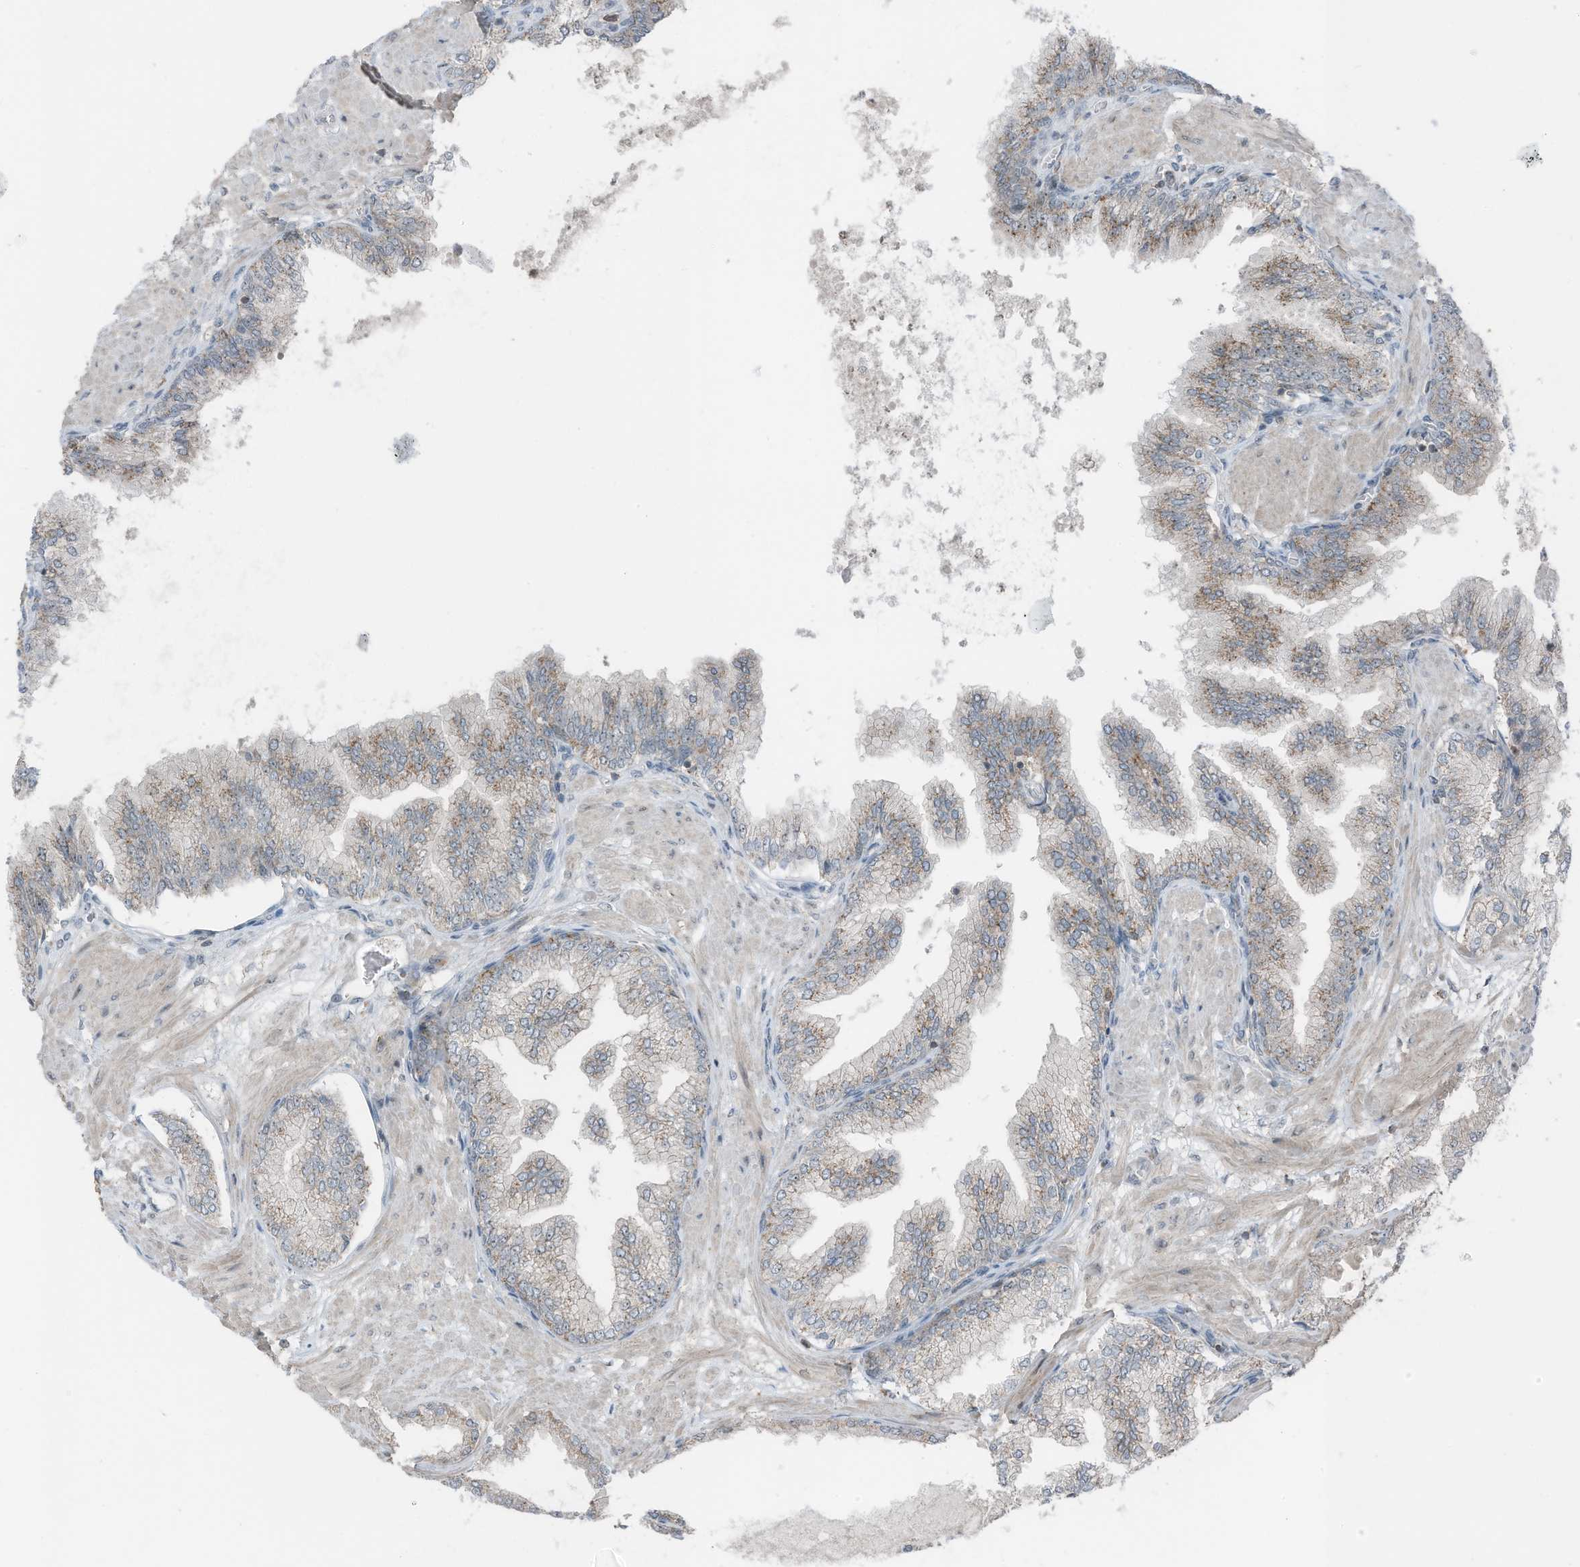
{"staining": {"intensity": "moderate", "quantity": "25%-75%", "location": "cytoplasmic/membranous,nuclear"}, "tissue": "prostate cancer", "cell_type": "Tumor cells", "image_type": "cancer", "snomed": [{"axis": "morphology", "description": "Adenocarcinoma, Low grade"}, {"axis": "topography", "description": "Prostate"}], "caption": "Low-grade adenocarcinoma (prostate) stained for a protein (brown) shows moderate cytoplasmic/membranous and nuclear positive expression in approximately 25%-75% of tumor cells.", "gene": "UTP3", "patient": {"sex": "male", "age": 63}}